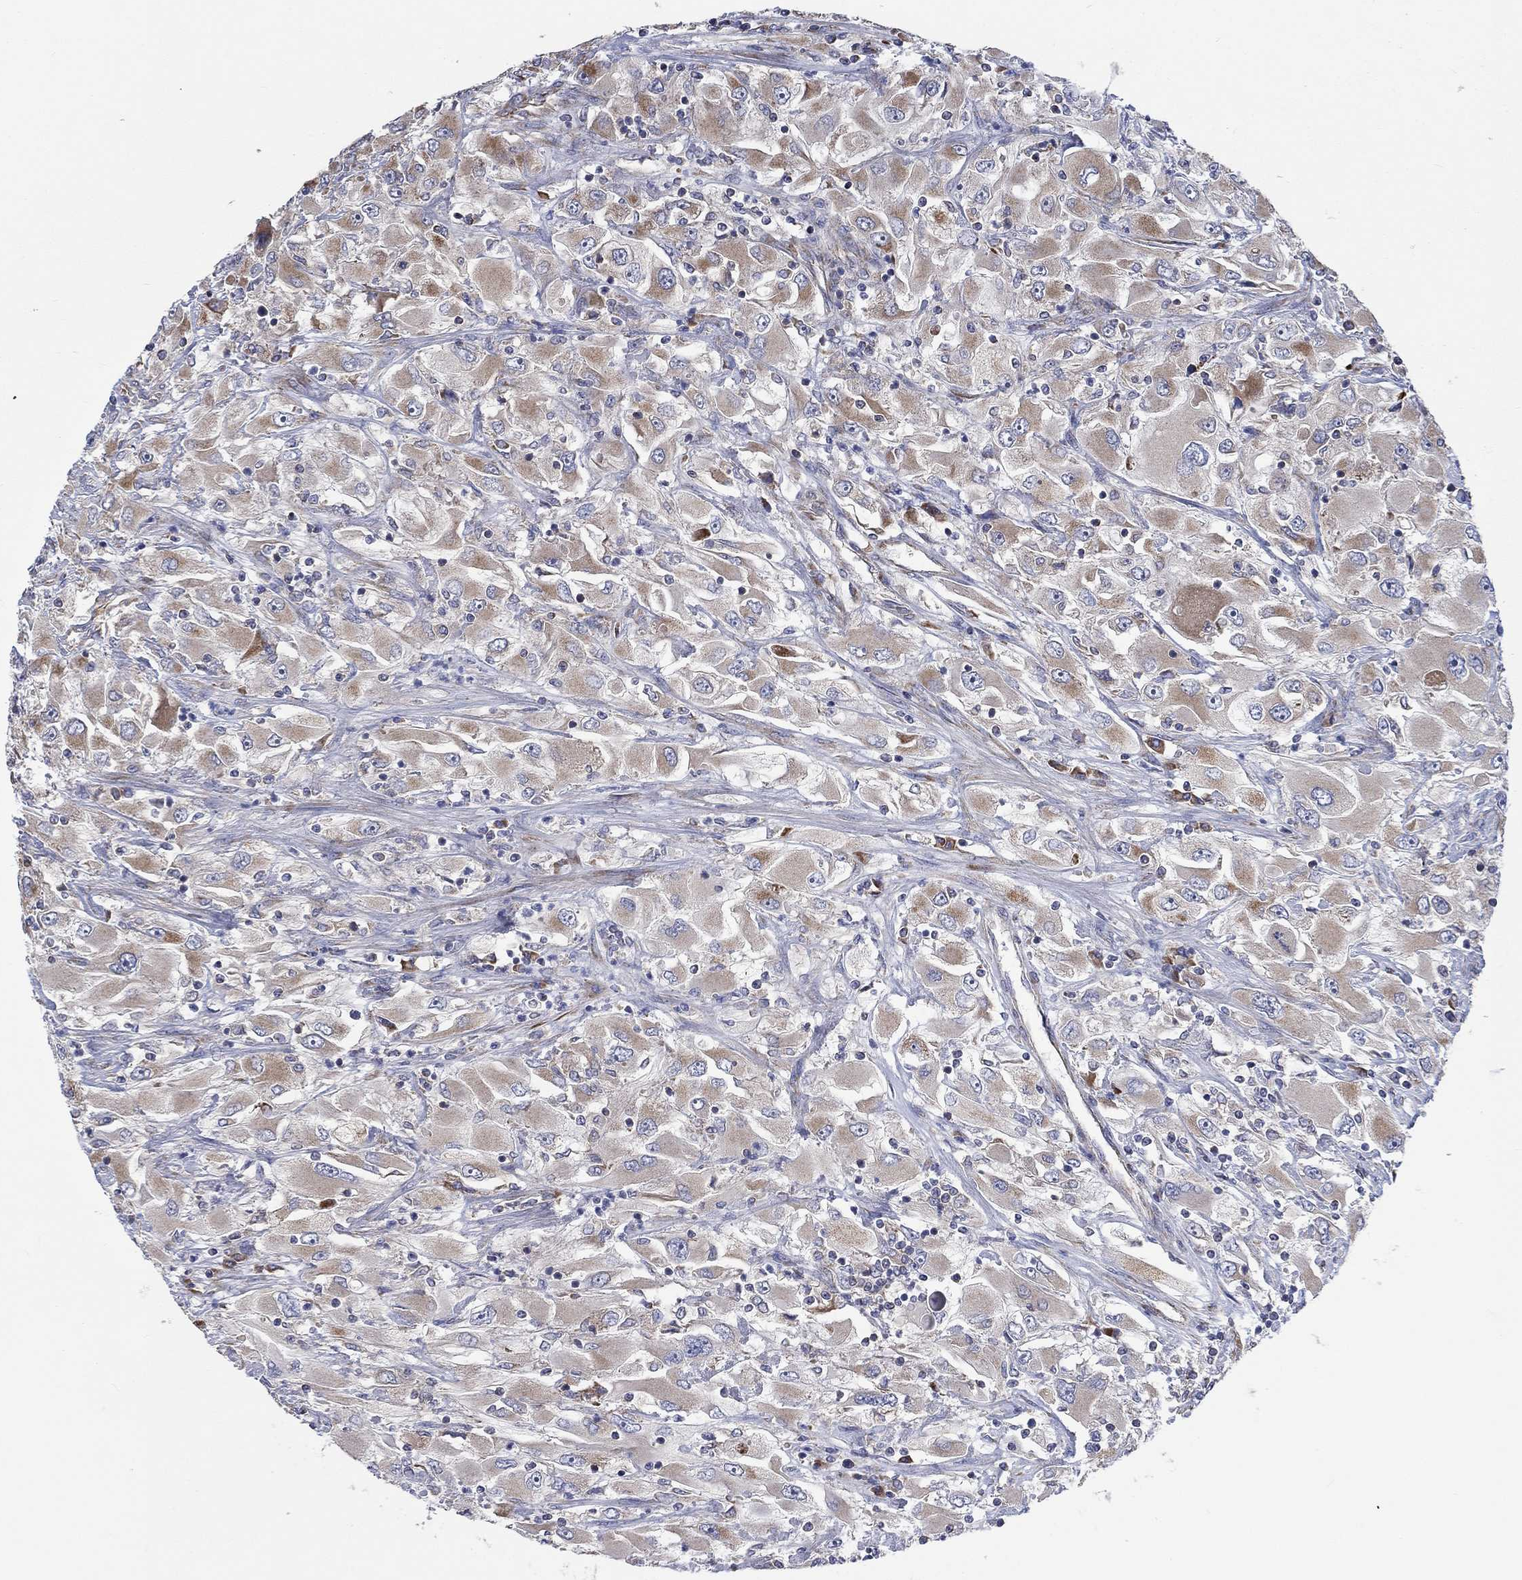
{"staining": {"intensity": "moderate", "quantity": "25%-75%", "location": "cytoplasmic/membranous"}, "tissue": "renal cancer", "cell_type": "Tumor cells", "image_type": "cancer", "snomed": [{"axis": "morphology", "description": "Adenocarcinoma, NOS"}, {"axis": "topography", "description": "Kidney"}], "caption": "Immunohistochemical staining of human renal cancer demonstrates medium levels of moderate cytoplasmic/membranous staining in about 25%-75% of tumor cells.", "gene": "RPLP0", "patient": {"sex": "female", "age": 52}}